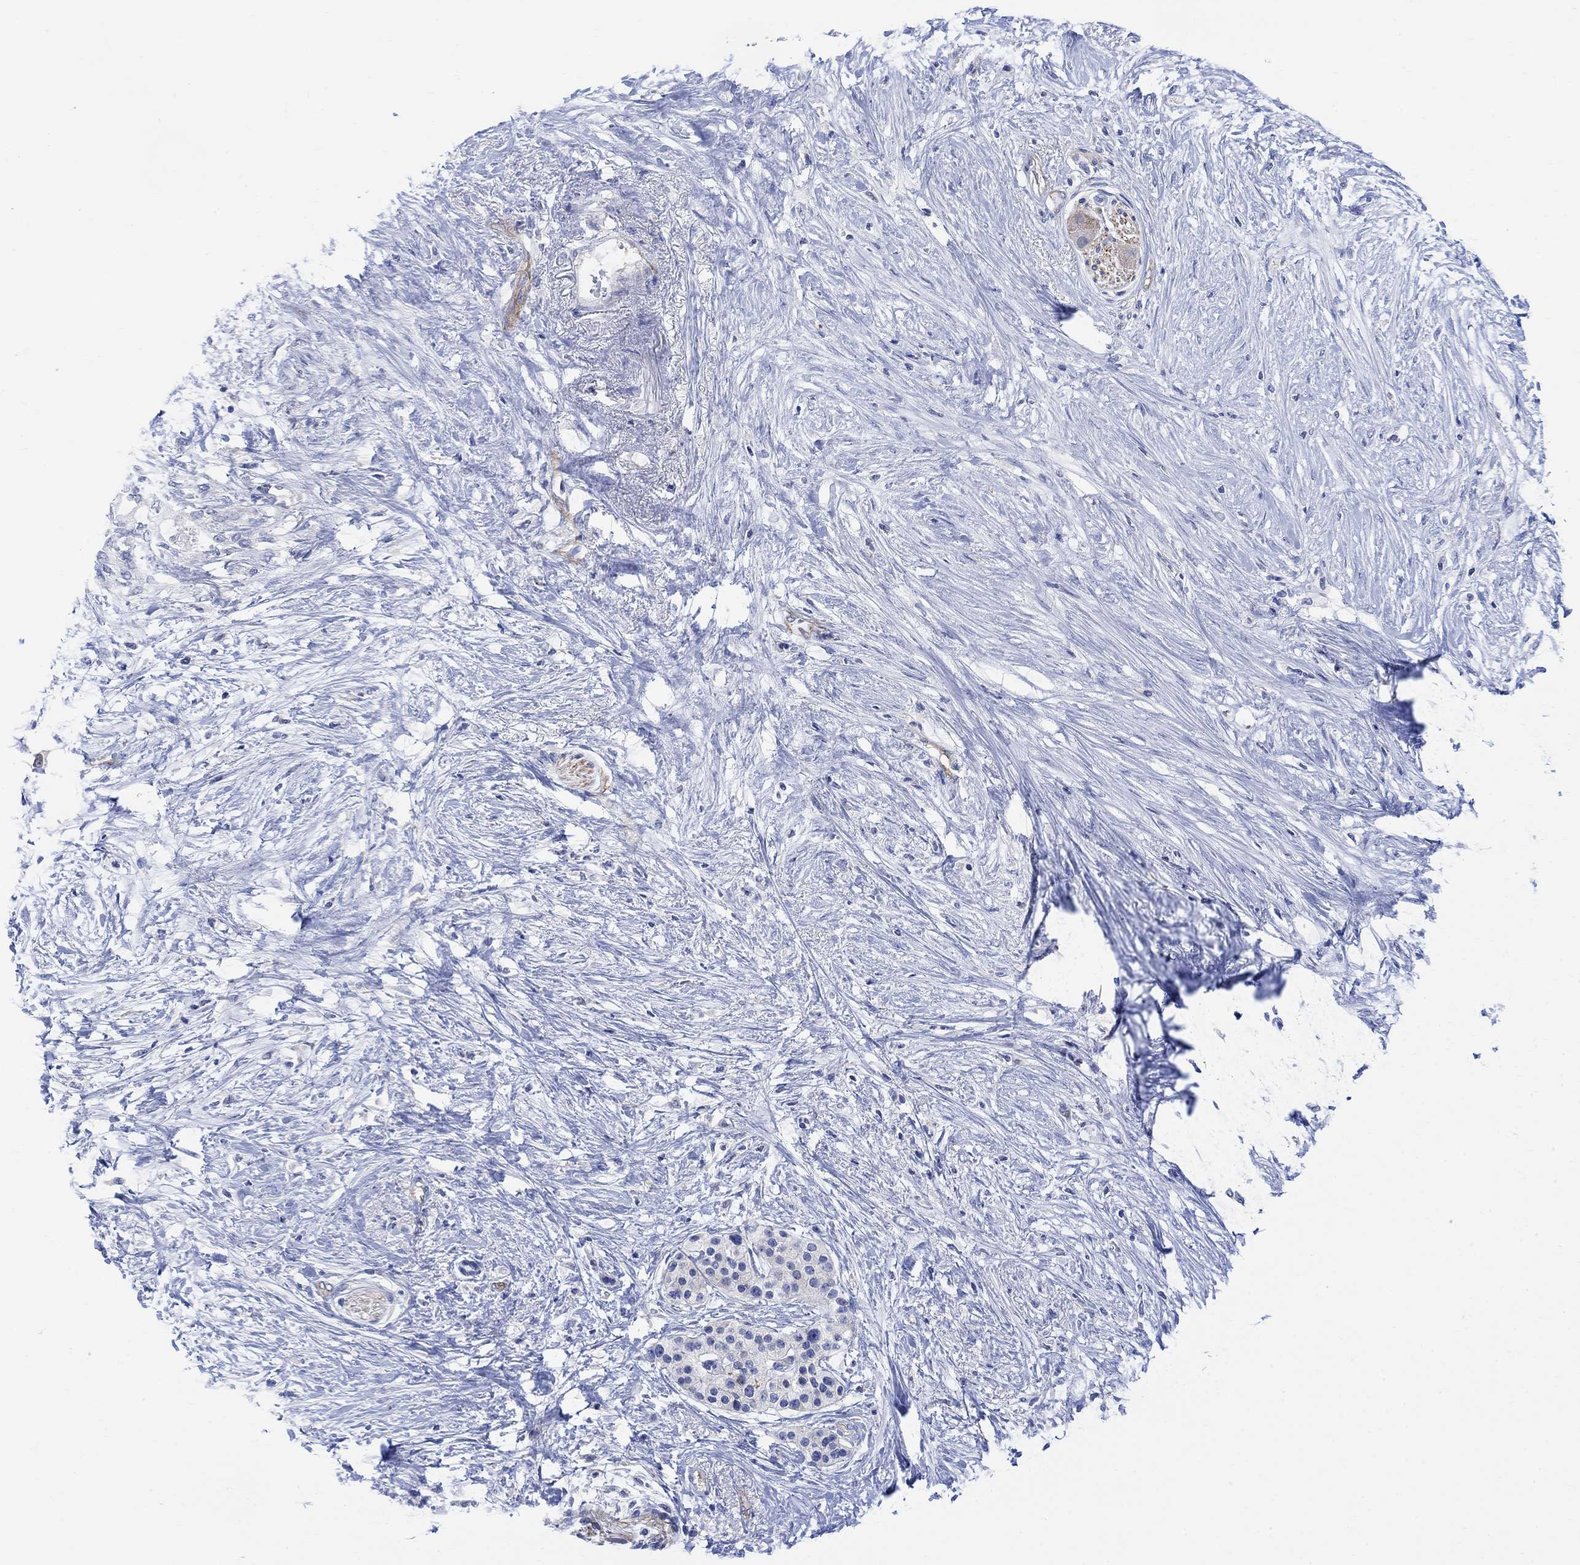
{"staining": {"intensity": "negative", "quantity": "none", "location": "none"}, "tissue": "pancreatic cancer", "cell_type": "Tumor cells", "image_type": "cancer", "snomed": [{"axis": "morphology", "description": "Normal tissue, NOS"}, {"axis": "morphology", "description": "Adenocarcinoma, NOS"}, {"axis": "topography", "description": "Pancreas"}, {"axis": "topography", "description": "Duodenum"}], "caption": "High power microscopy micrograph of an IHC image of pancreatic cancer, revealing no significant positivity in tumor cells. (DAB (3,3'-diaminobenzidine) immunohistochemistry with hematoxylin counter stain).", "gene": "ARSK", "patient": {"sex": "female", "age": 60}}